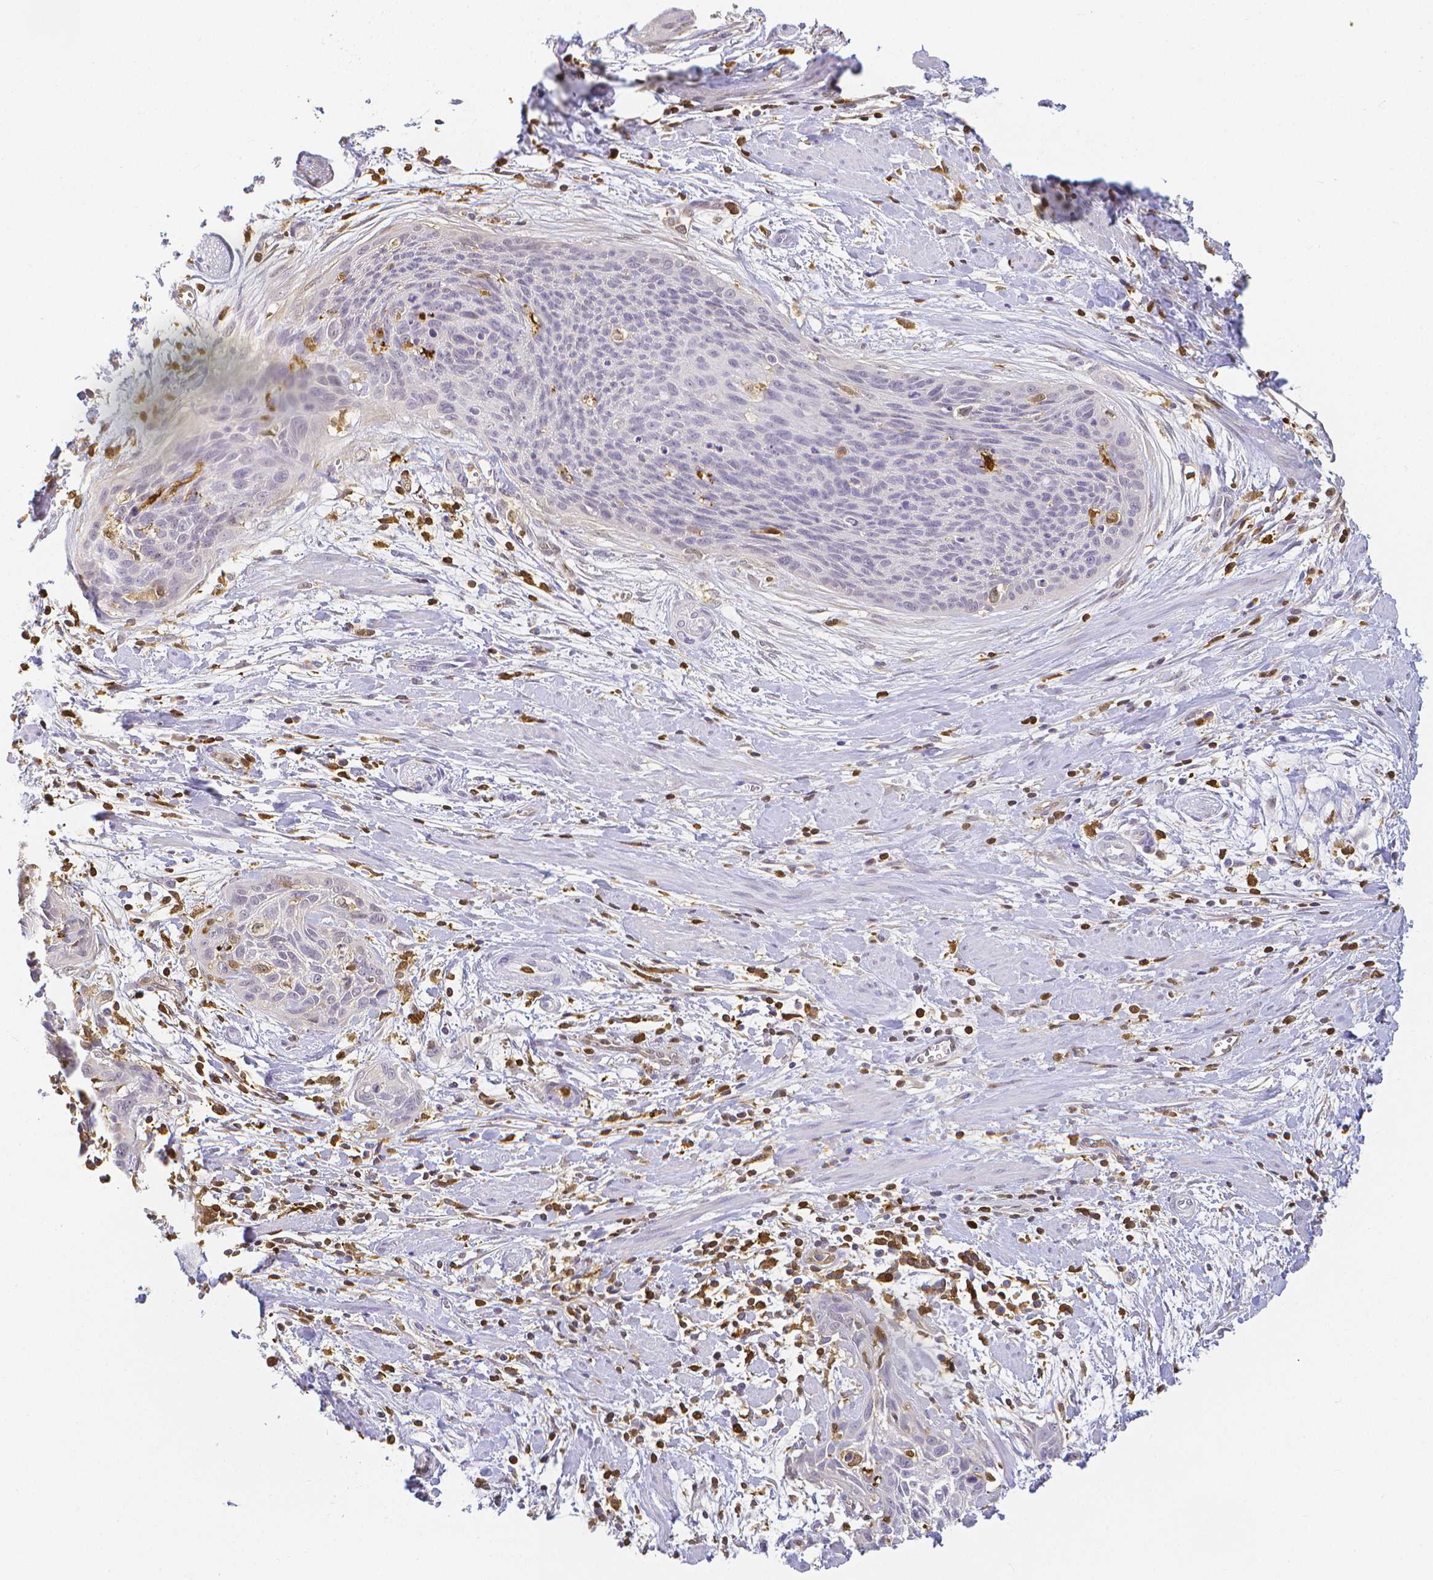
{"staining": {"intensity": "negative", "quantity": "none", "location": "none"}, "tissue": "cervical cancer", "cell_type": "Tumor cells", "image_type": "cancer", "snomed": [{"axis": "morphology", "description": "Squamous cell carcinoma, NOS"}, {"axis": "topography", "description": "Cervix"}], "caption": "Tumor cells show no significant expression in cervical squamous cell carcinoma.", "gene": "COTL1", "patient": {"sex": "female", "age": 55}}